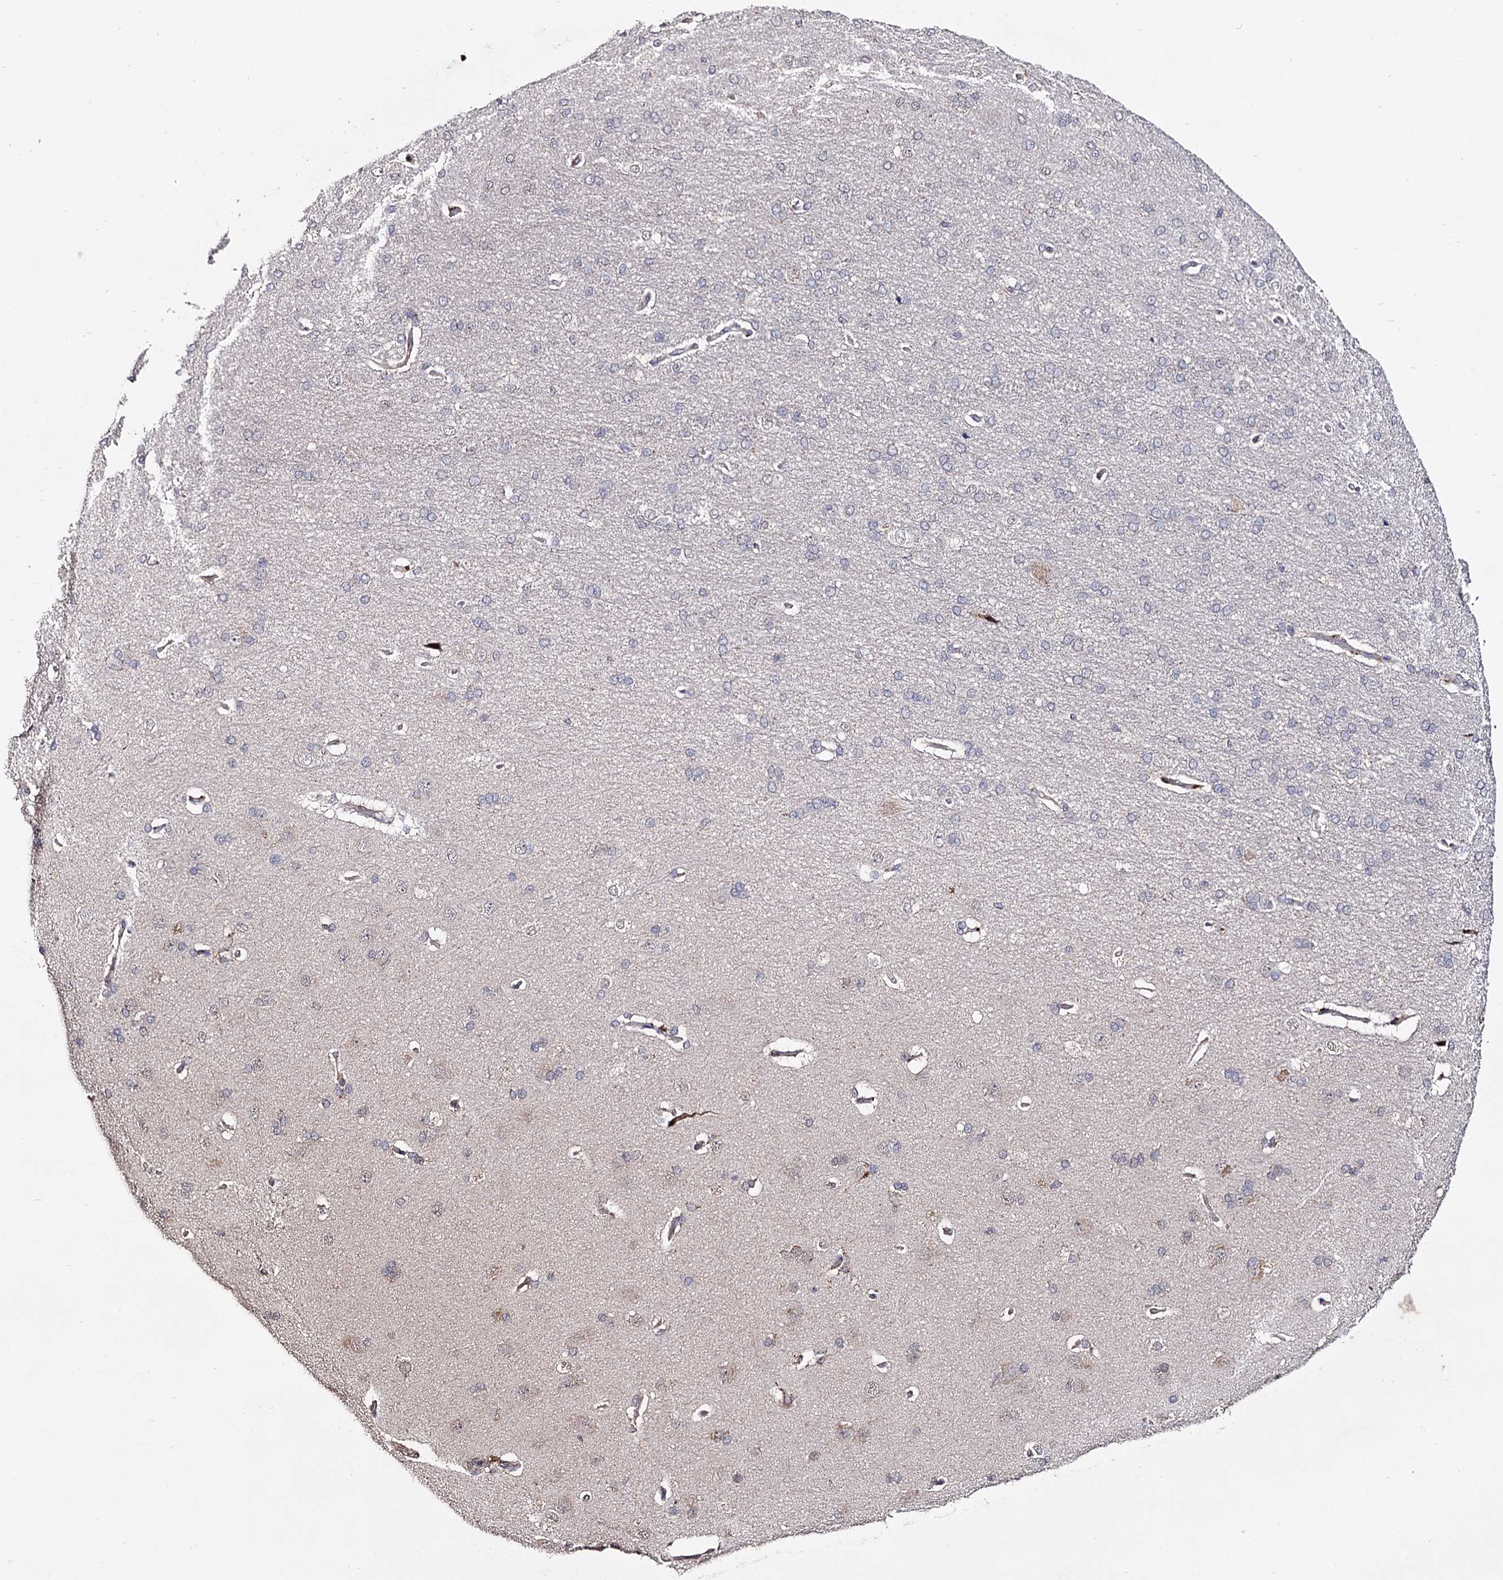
{"staining": {"intensity": "negative", "quantity": "none", "location": "none"}, "tissue": "cerebral cortex", "cell_type": "Endothelial cells", "image_type": "normal", "snomed": [{"axis": "morphology", "description": "Normal tissue, NOS"}, {"axis": "topography", "description": "Cerebral cortex"}], "caption": "Cerebral cortex stained for a protein using IHC demonstrates no positivity endothelial cells.", "gene": "MICAL2", "patient": {"sex": "male", "age": 62}}